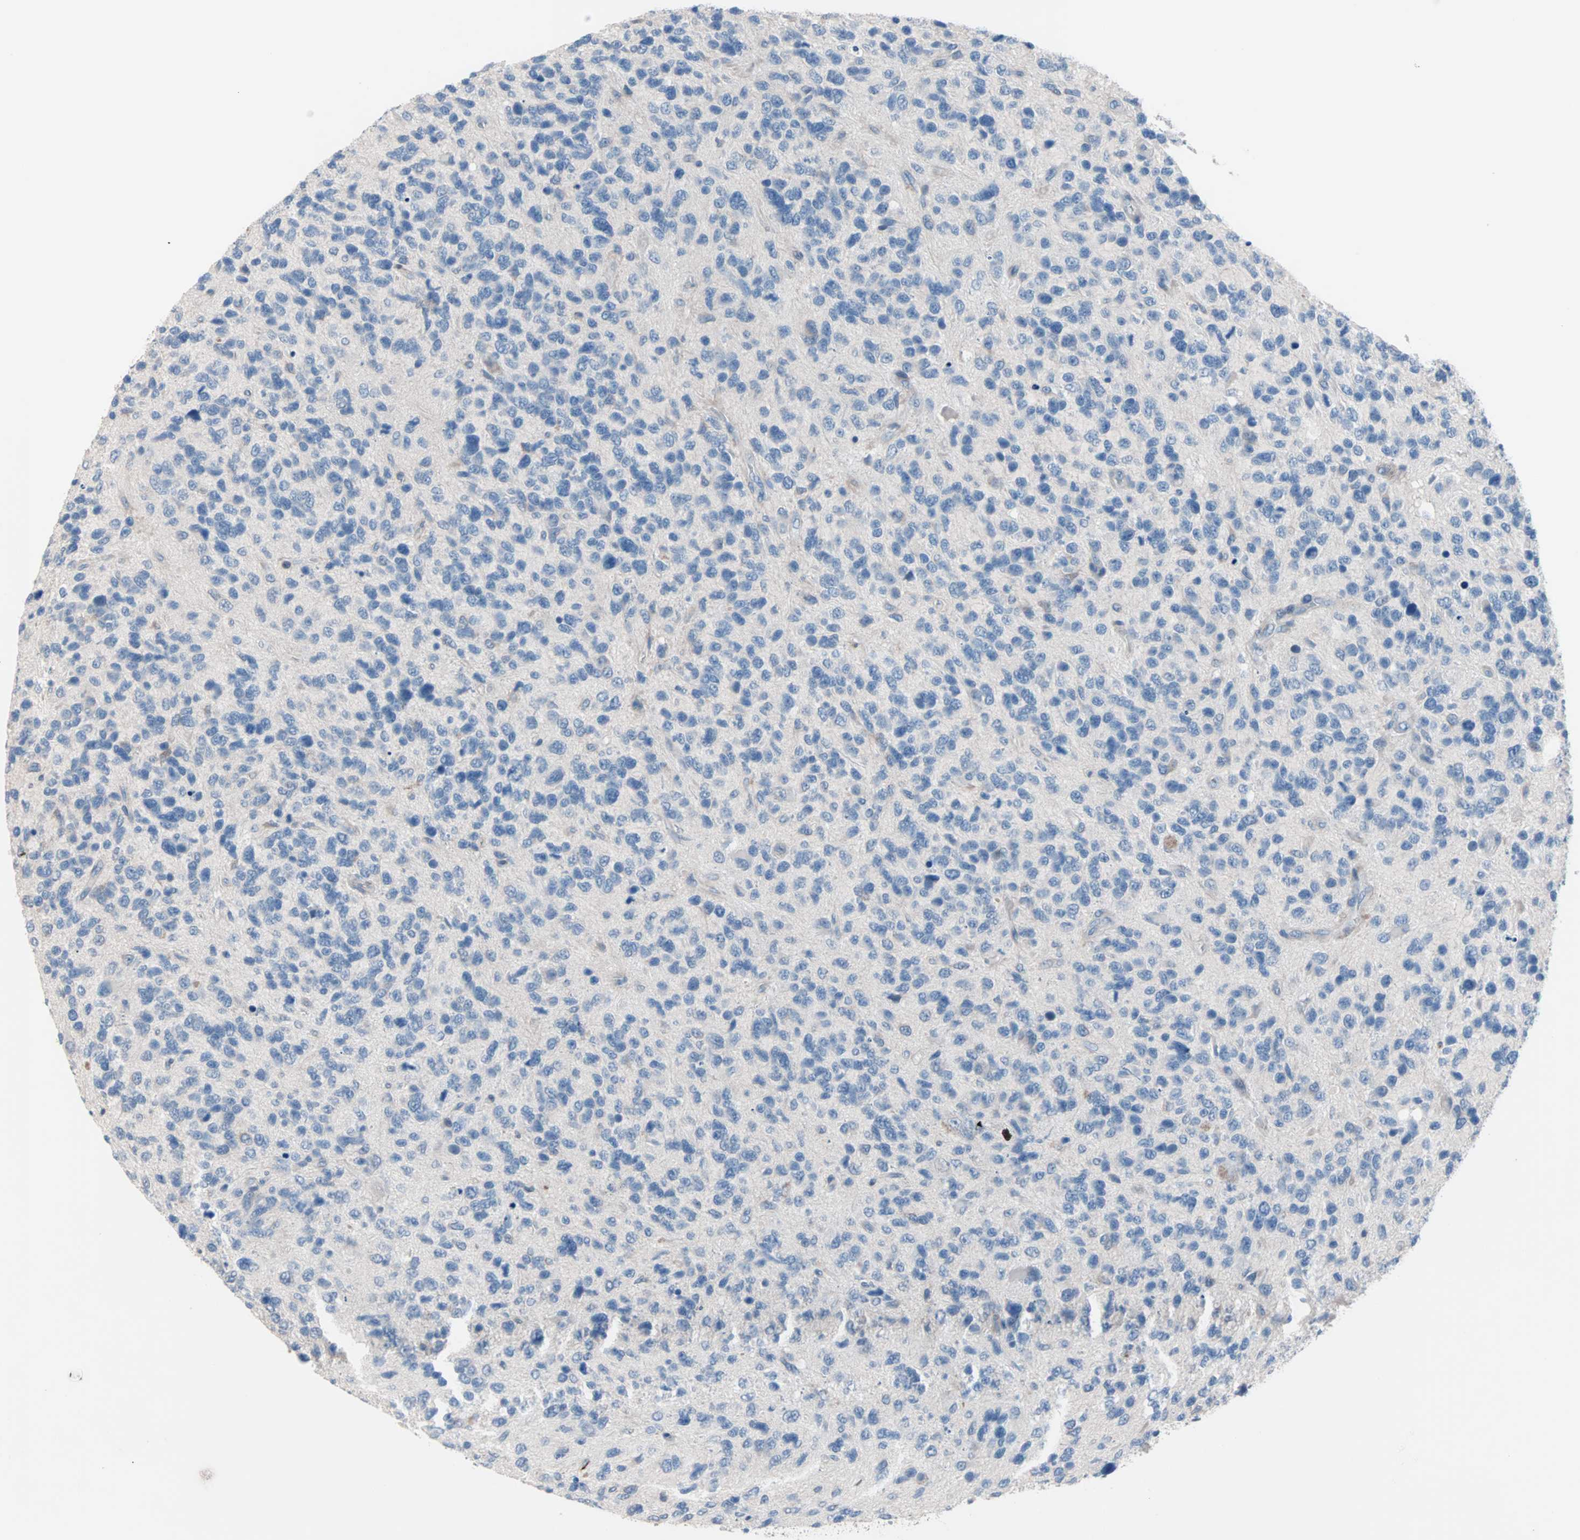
{"staining": {"intensity": "negative", "quantity": "none", "location": "none"}, "tissue": "glioma", "cell_type": "Tumor cells", "image_type": "cancer", "snomed": [{"axis": "morphology", "description": "Glioma, malignant, High grade"}, {"axis": "topography", "description": "Brain"}], "caption": "Histopathology image shows no significant protein staining in tumor cells of glioma. Nuclei are stained in blue.", "gene": "ULBP1", "patient": {"sex": "female", "age": 58}}